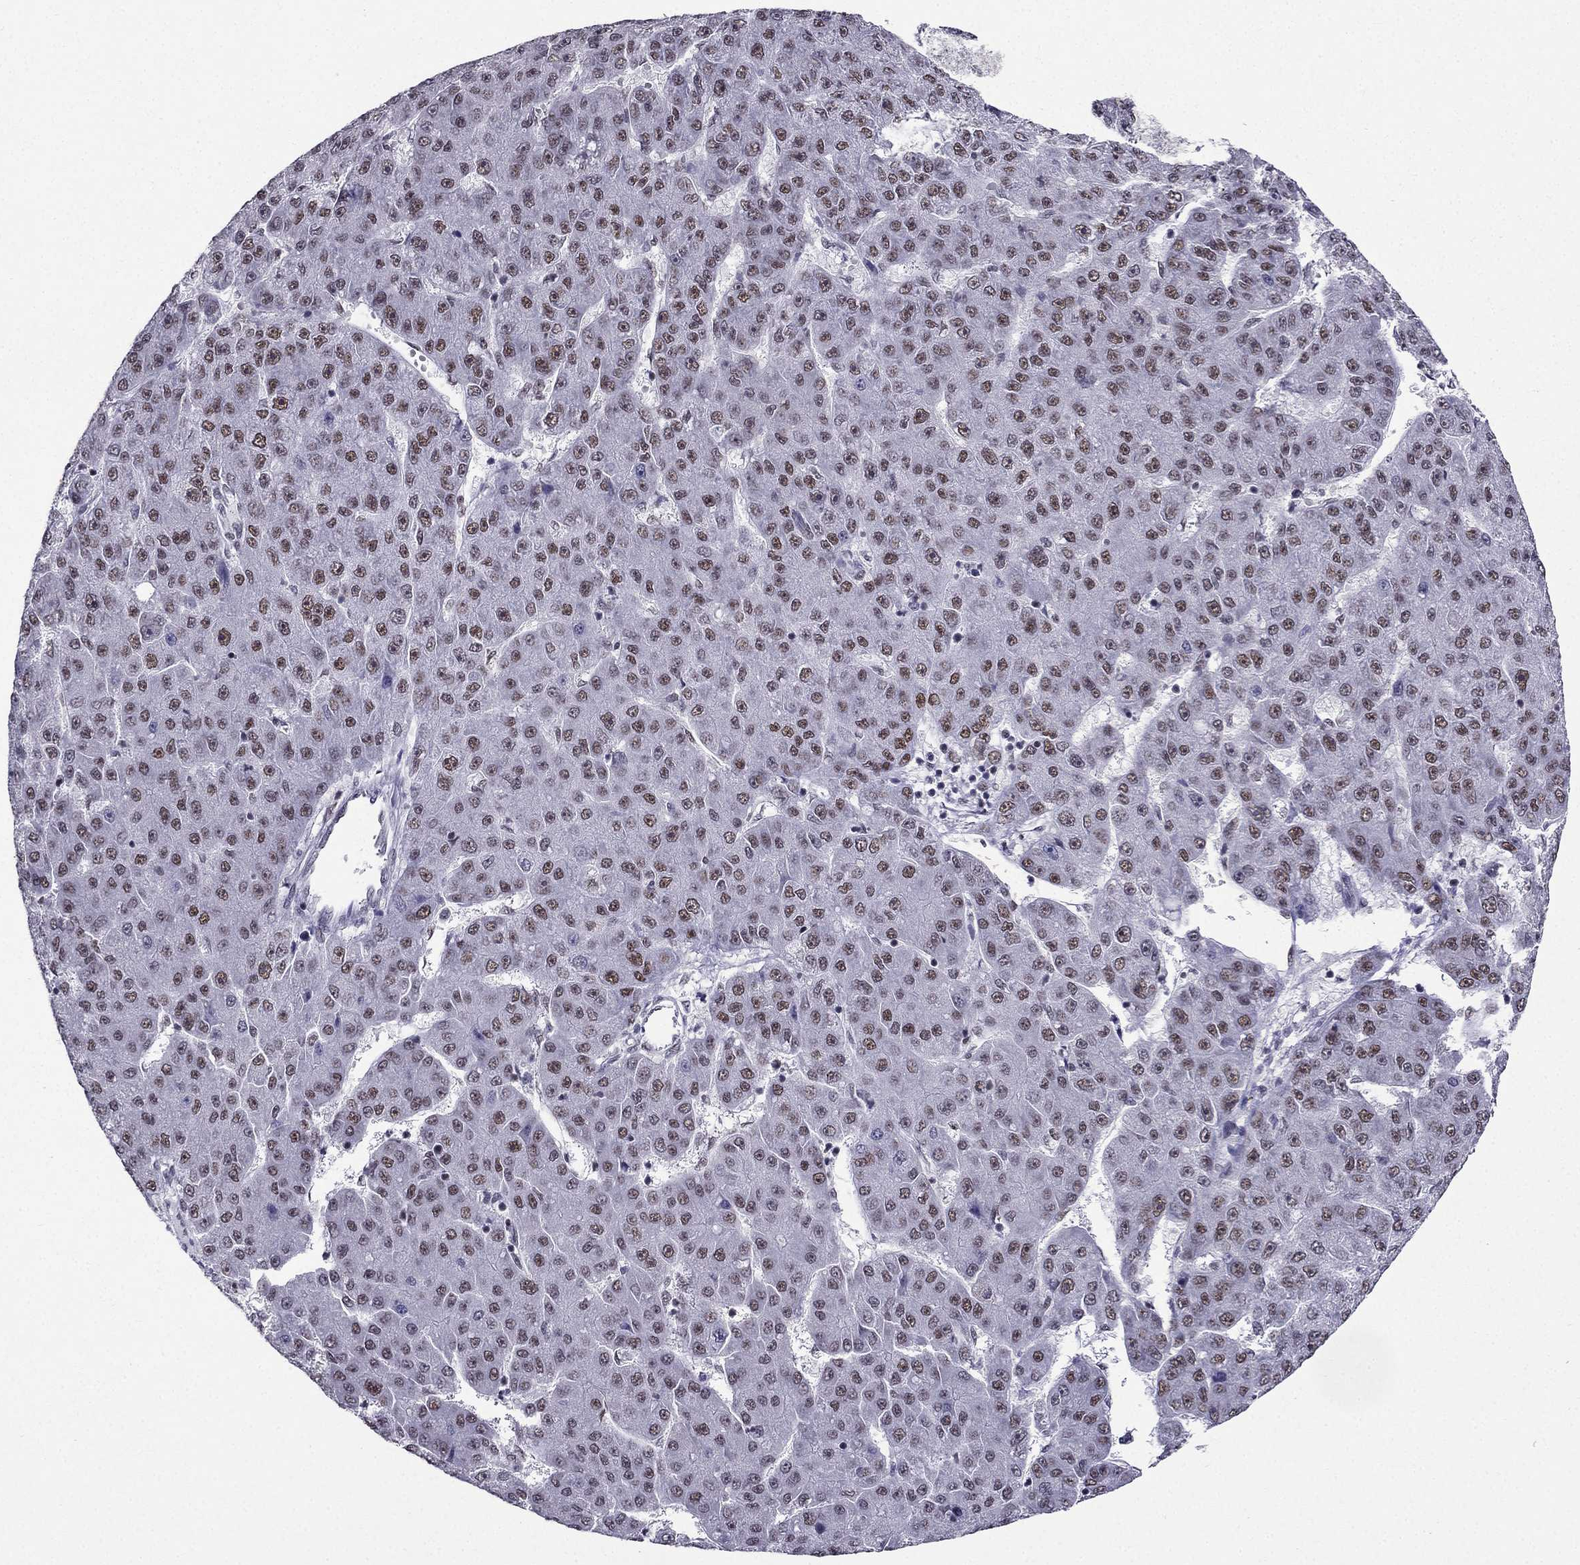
{"staining": {"intensity": "moderate", "quantity": "<25%", "location": "nuclear"}, "tissue": "liver cancer", "cell_type": "Tumor cells", "image_type": "cancer", "snomed": [{"axis": "morphology", "description": "Carcinoma, Hepatocellular, NOS"}, {"axis": "topography", "description": "Liver"}], "caption": "Liver cancer tissue exhibits moderate nuclear expression in about <25% of tumor cells, visualized by immunohistochemistry. The staining is performed using DAB brown chromogen to label protein expression. The nuclei are counter-stained blue using hematoxylin.", "gene": "ZNF420", "patient": {"sex": "male", "age": 67}}